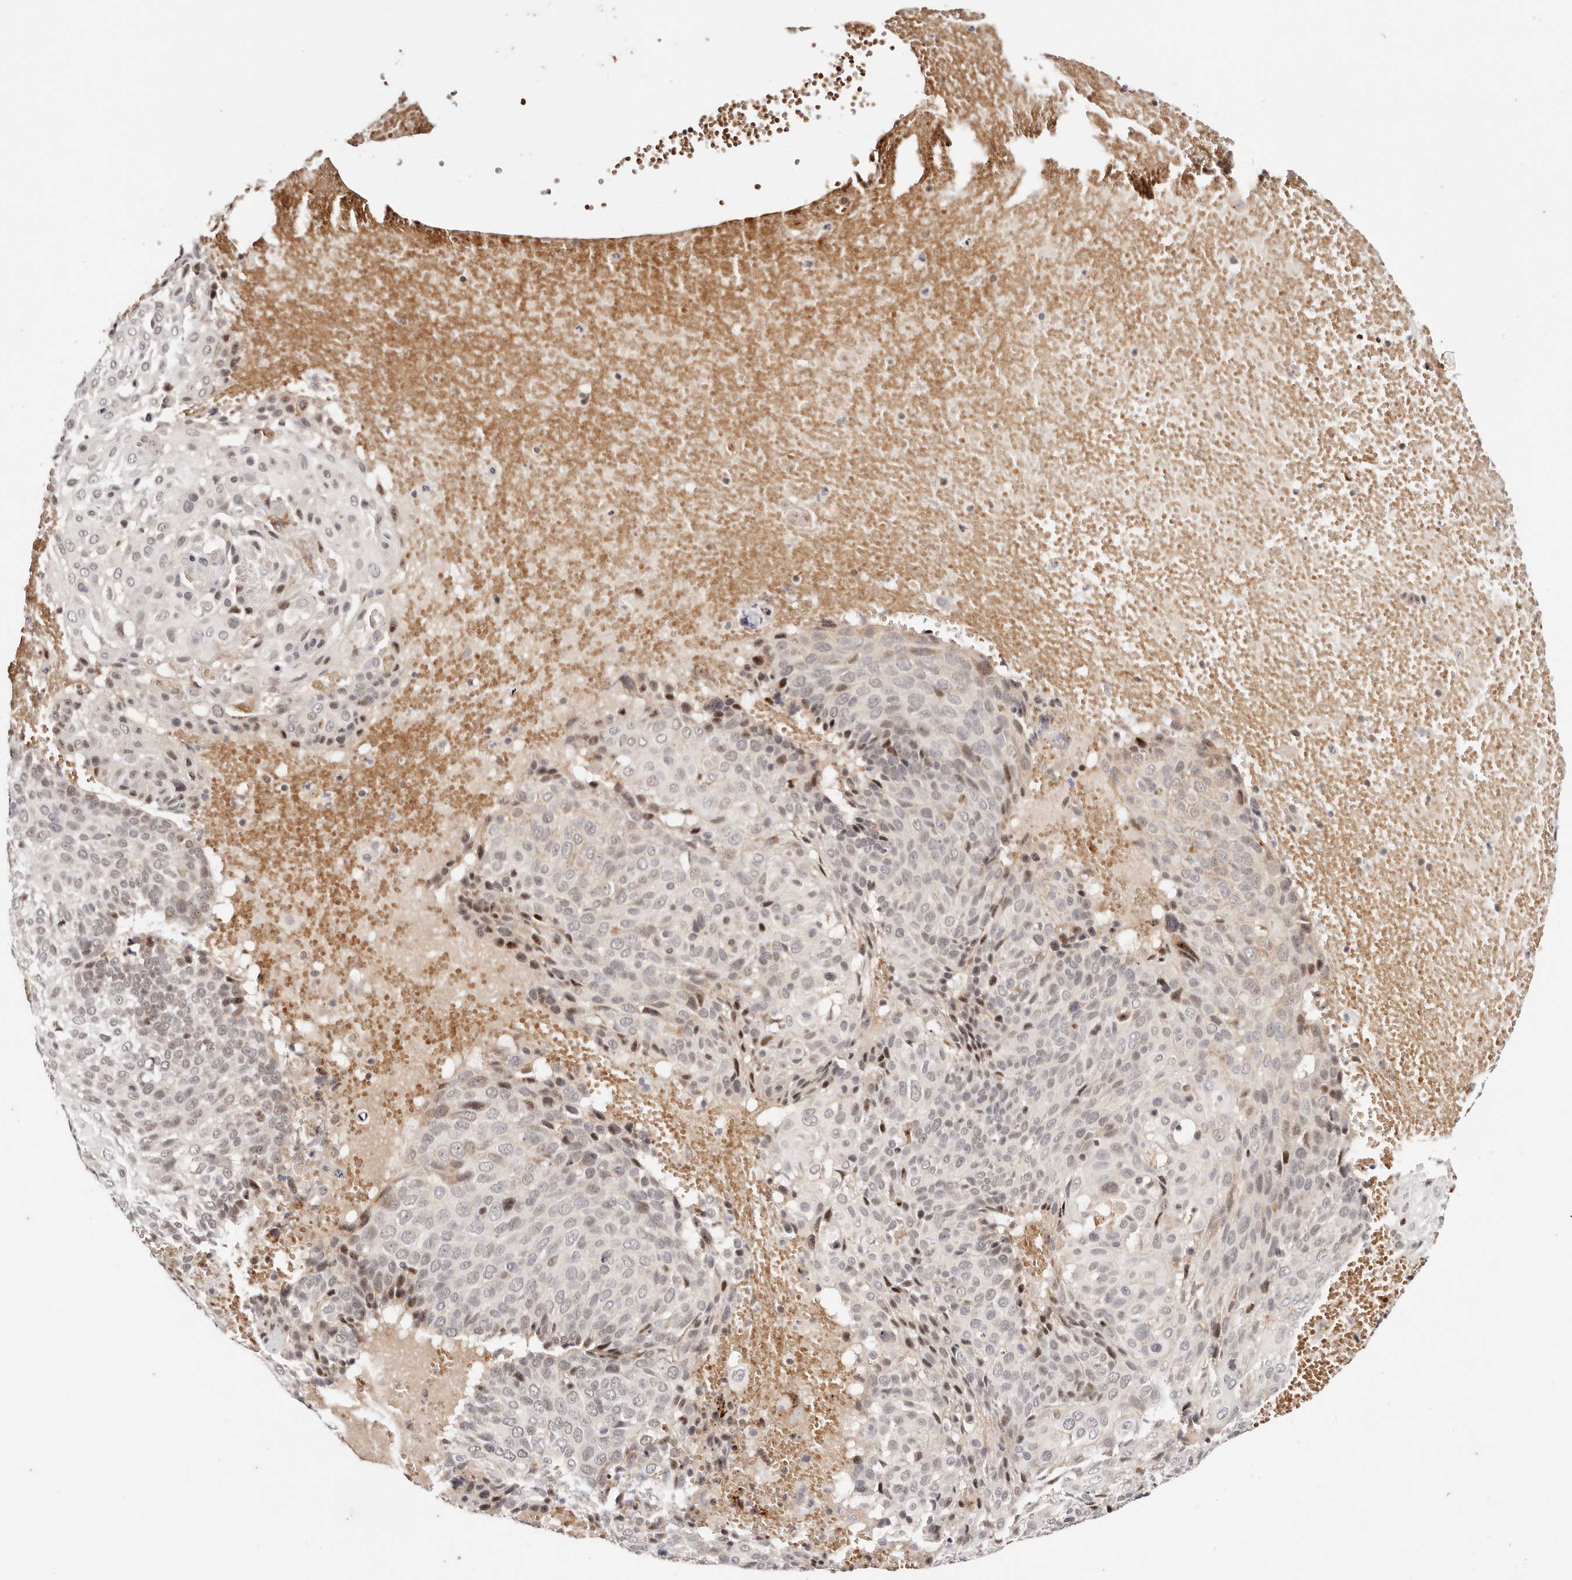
{"staining": {"intensity": "moderate", "quantity": "<25%", "location": "nuclear"}, "tissue": "cervical cancer", "cell_type": "Tumor cells", "image_type": "cancer", "snomed": [{"axis": "morphology", "description": "Squamous cell carcinoma, NOS"}, {"axis": "topography", "description": "Cervix"}], "caption": "Squamous cell carcinoma (cervical) stained for a protein shows moderate nuclear positivity in tumor cells. Nuclei are stained in blue.", "gene": "WRN", "patient": {"sex": "female", "age": 74}}